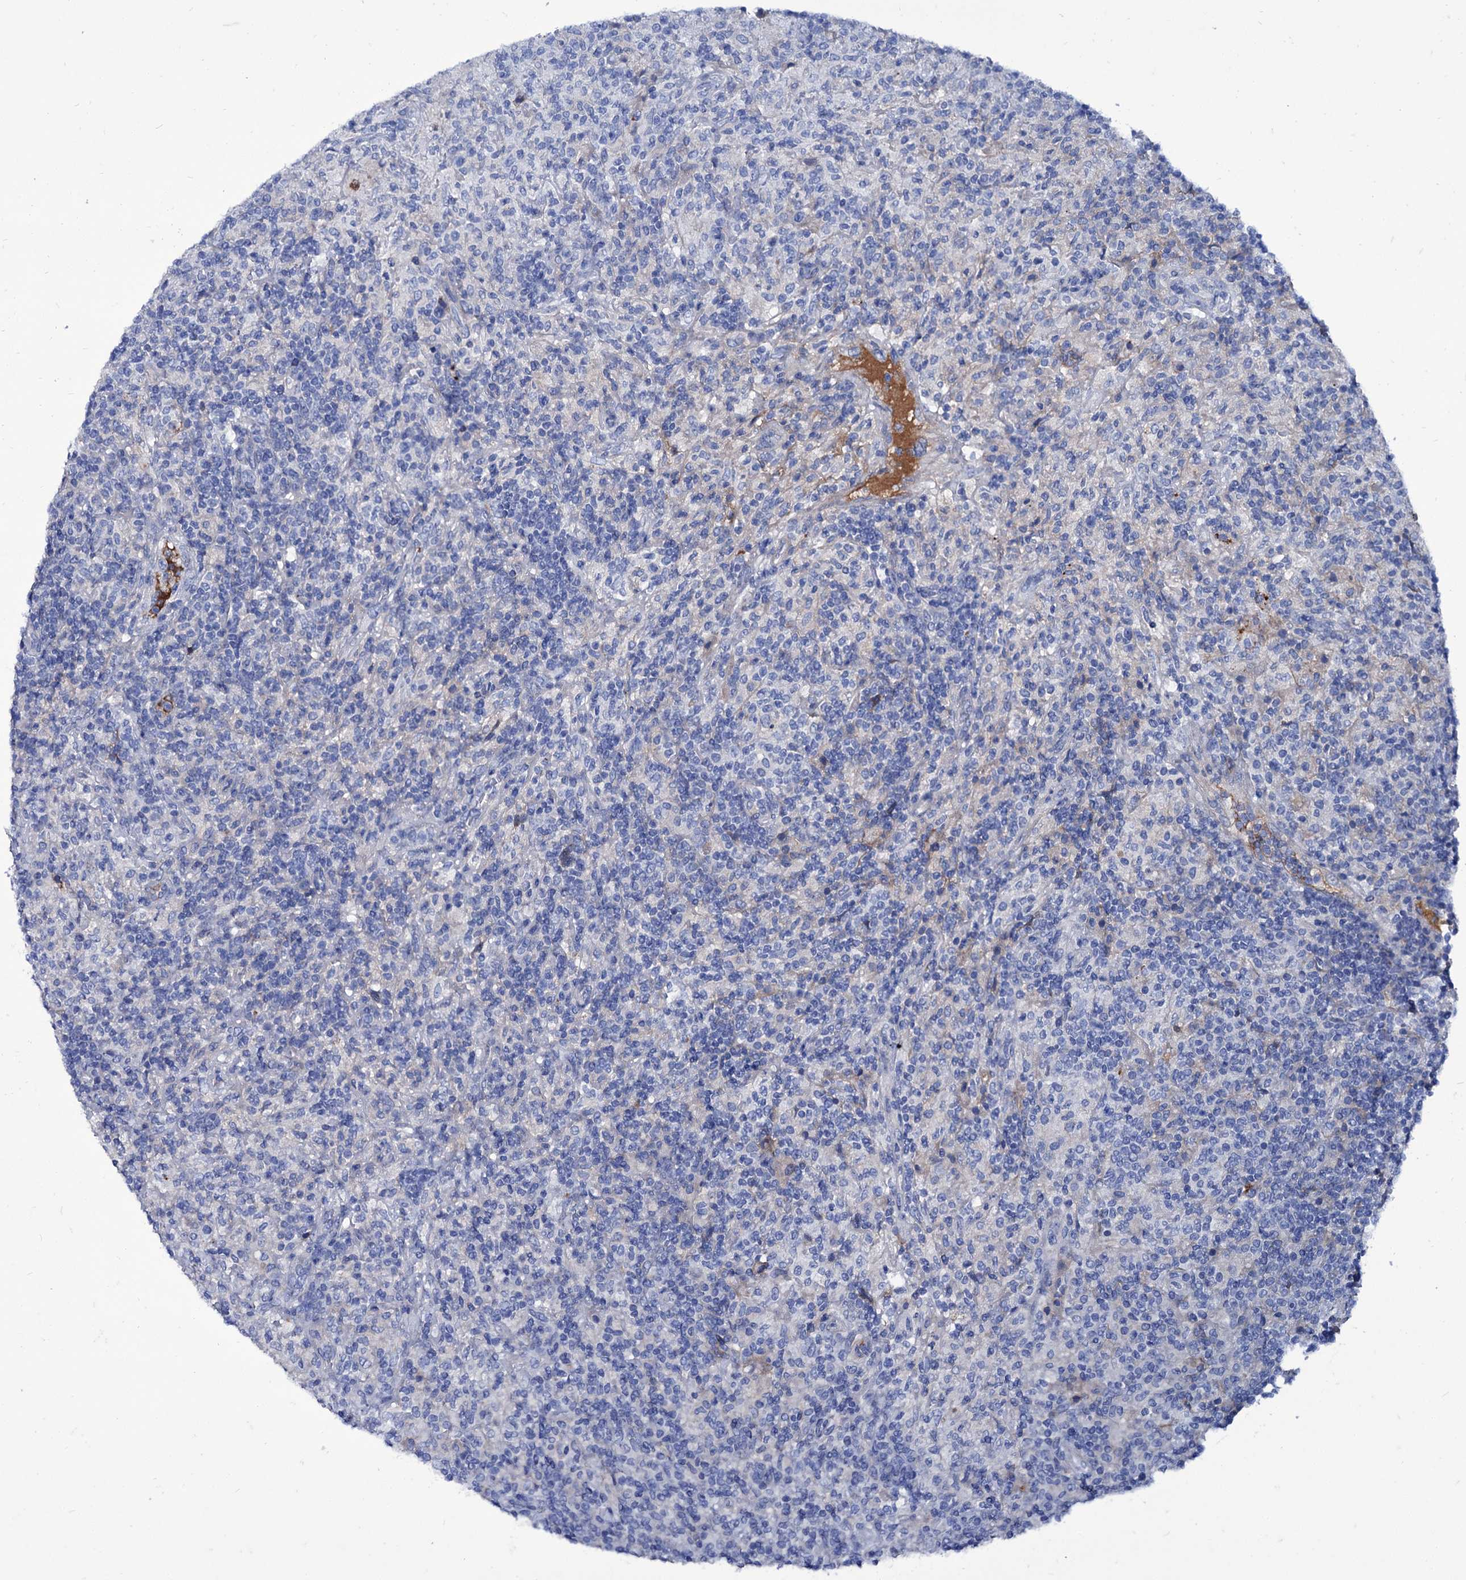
{"staining": {"intensity": "negative", "quantity": "none", "location": "none"}, "tissue": "lymphoma", "cell_type": "Tumor cells", "image_type": "cancer", "snomed": [{"axis": "morphology", "description": "Hodgkin's disease, NOS"}, {"axis": "topography", "description": "Lymph node"}], "caption": "Immunohistochemistry (IHC) of Hodgkin's disease shows no expression in tumor cells. The staining is performed using DAB brown chromogen with nuclei counter-stained in using hematoxylin.", "gene": "AXL", "patient": {"sex": "male", "age": 70}}